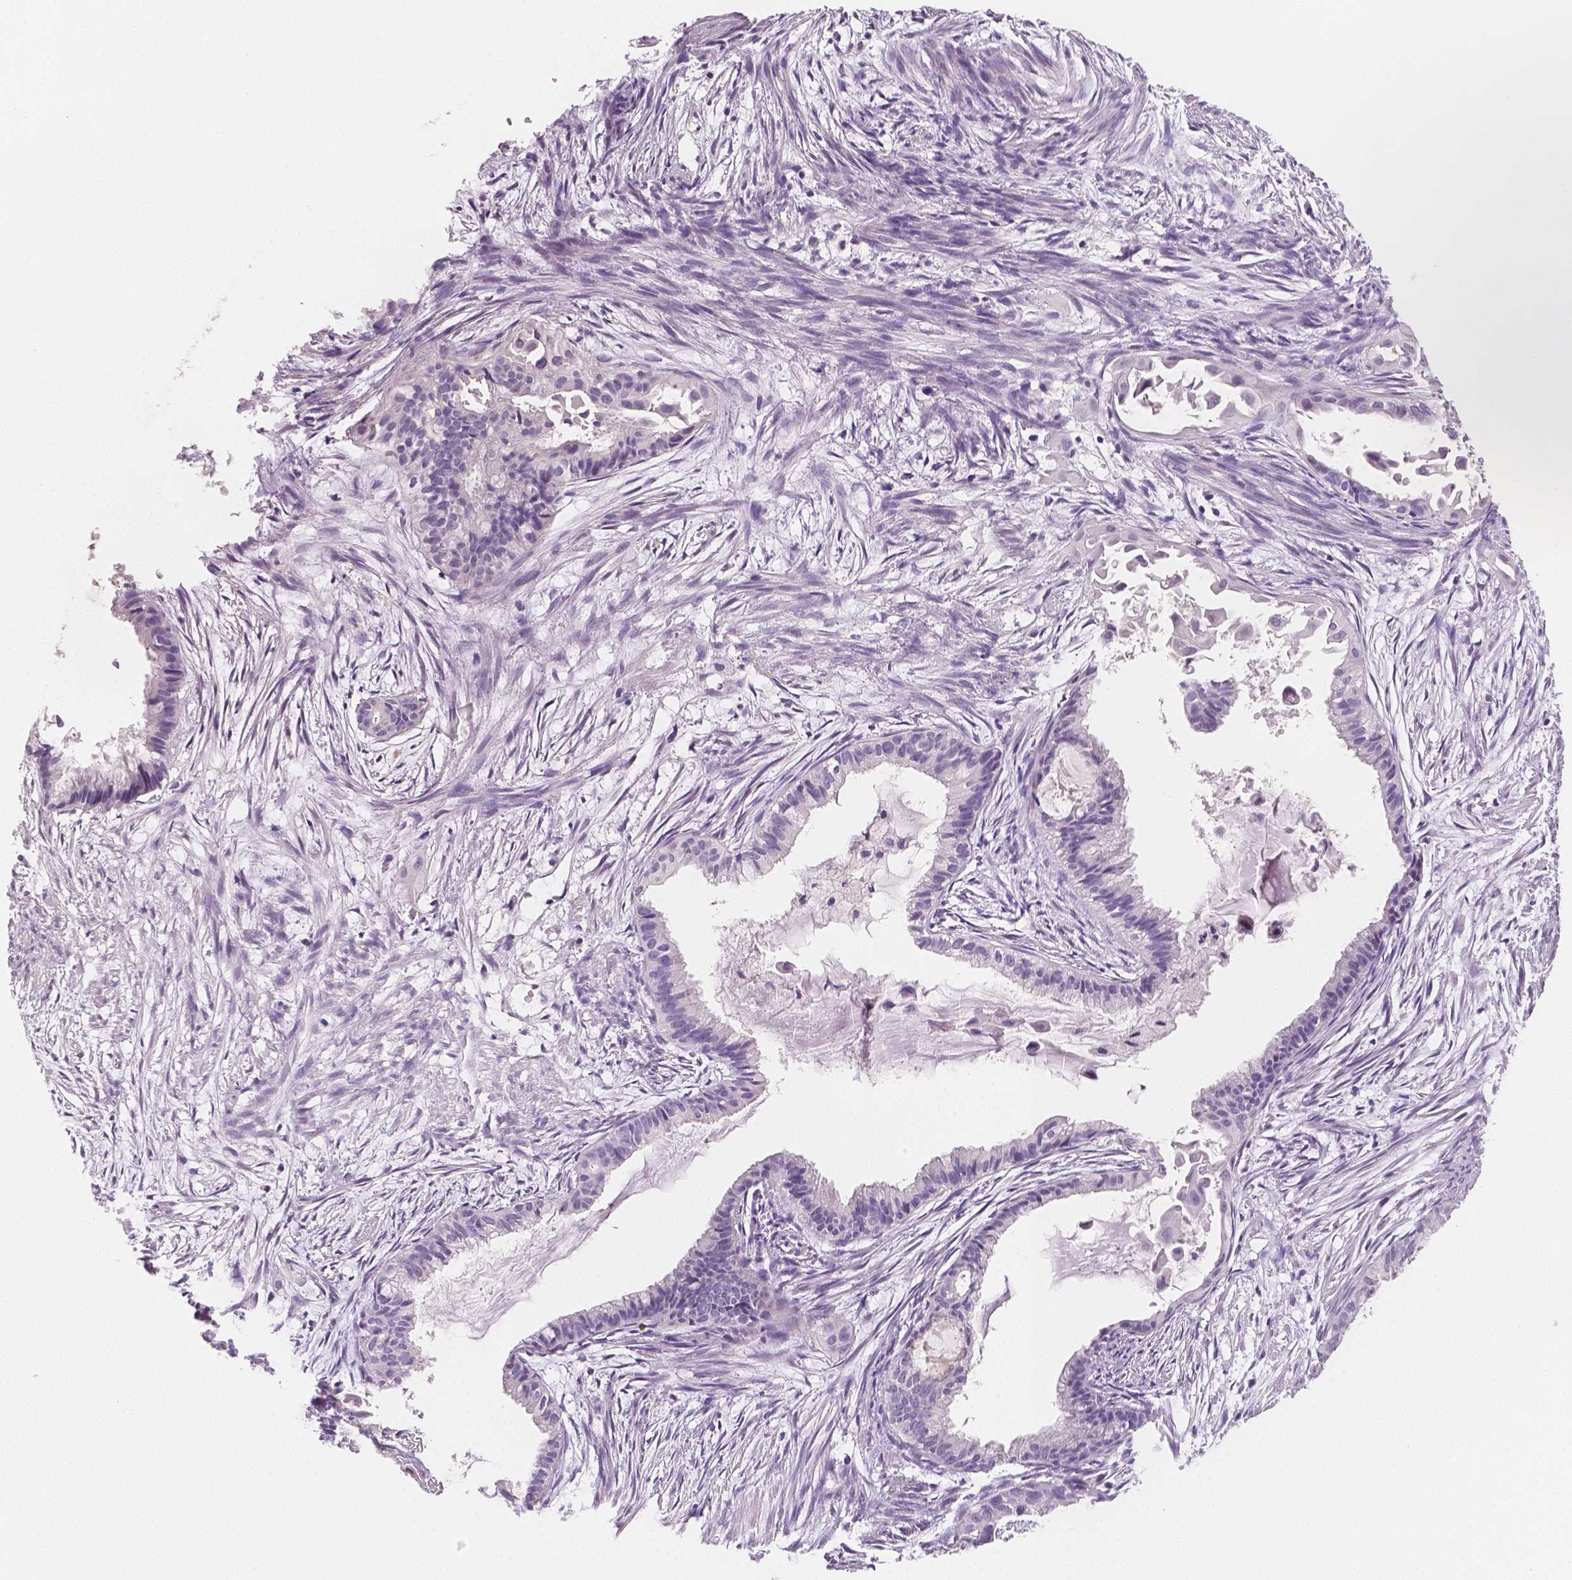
{"staining": {"intensity": "negative", "quantity": "none", "location": "none"}, "tissue": "endometrial cancer", "cell_type": "Tumor cells", "image_type": "cancer", "snomed": [{"axis": "morphology", "description": "Adenocarcinoma, NOS"}, {"axis": "topography", "description": "Endometrium"}], "caption": "This is an immunohistochemistry image of human endometrial cancer (adenocarcinoma). There is no expression in tumor cells.", "gene": "TSPAN7", "patient": {"sex": "female", "age": 86}}